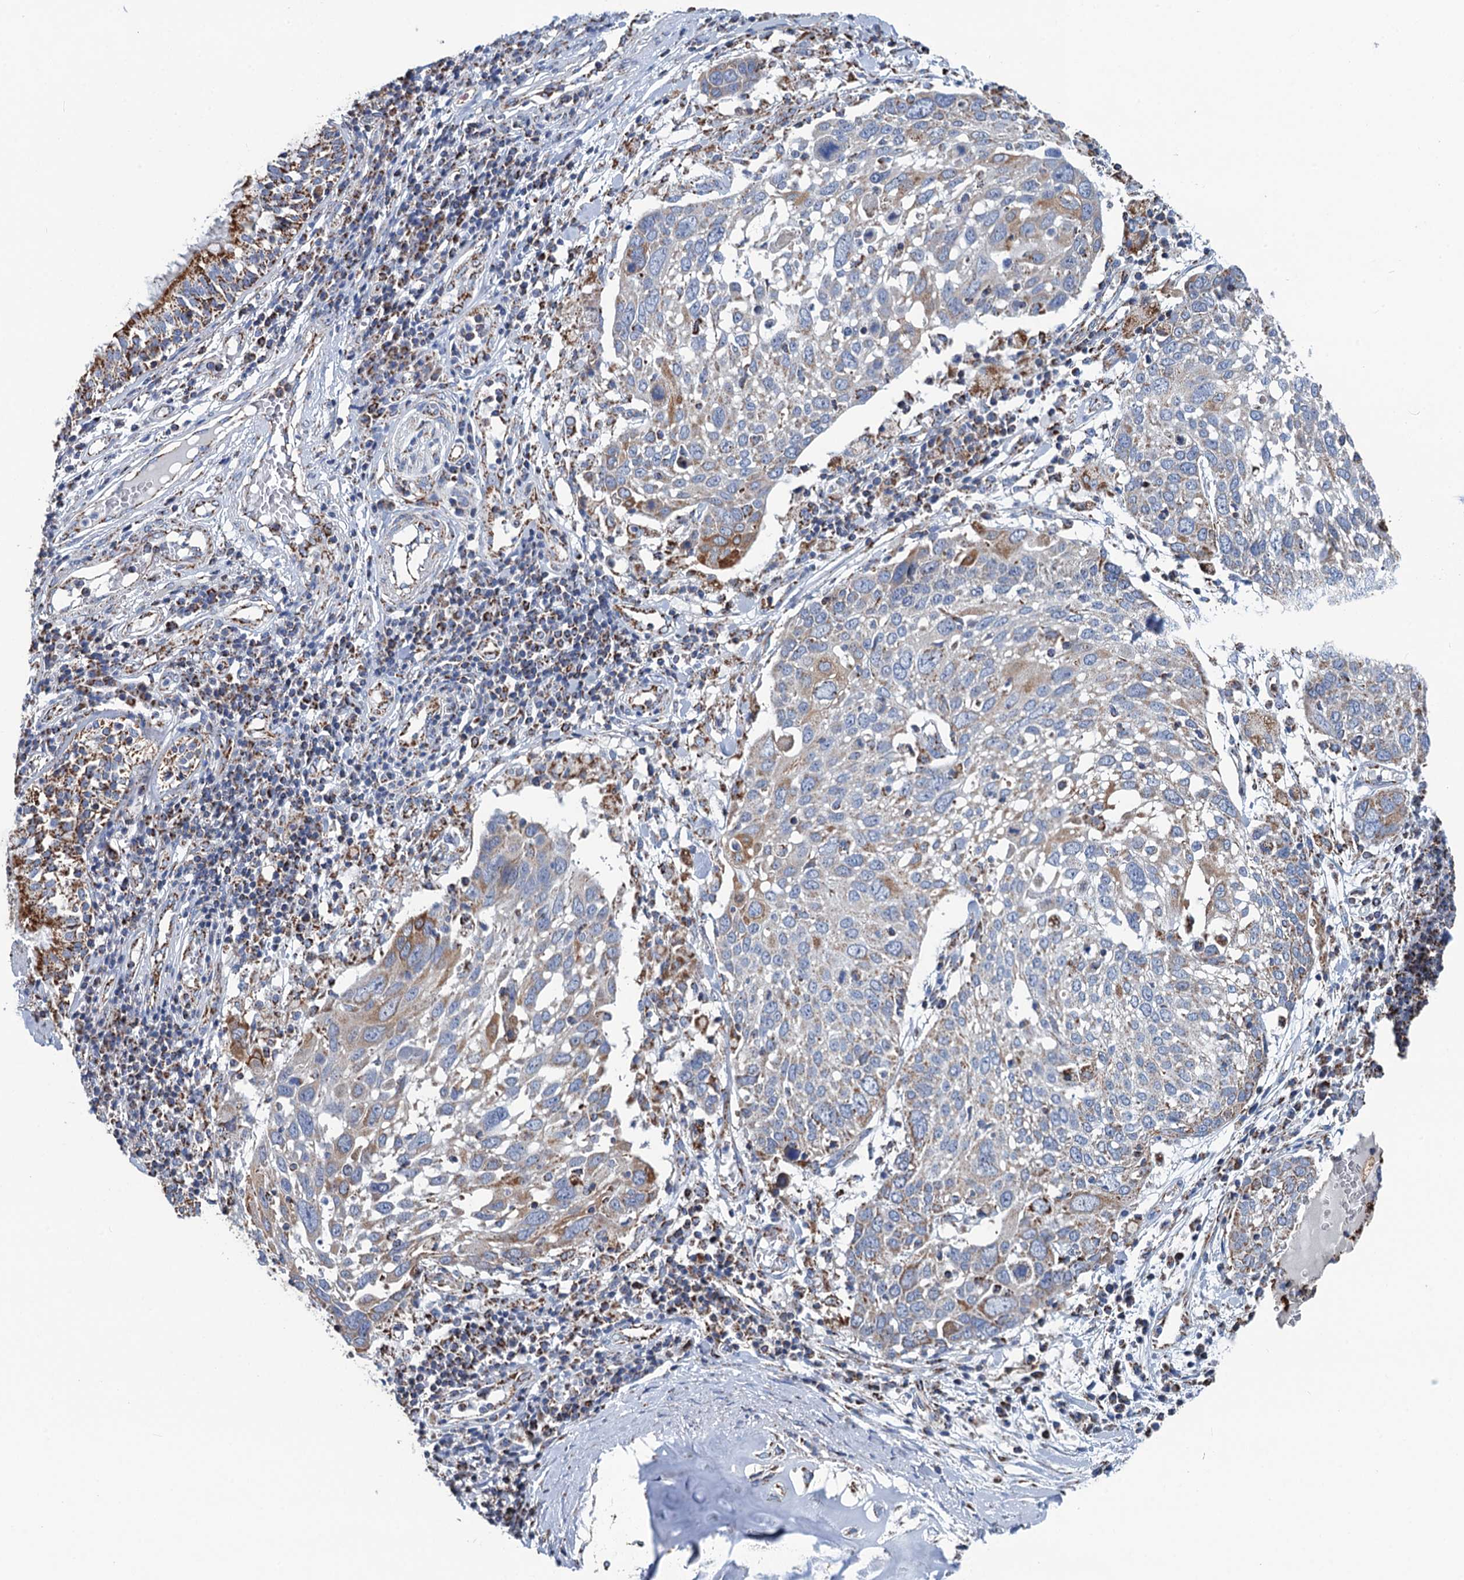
{"staining": {"intensity": "moderate", "quantity": "<25%", "location": "cytoplasmic/membranous"}, "tissue": "lung cancer", "cell_type": "Tumor cells", "image_type": "cancer", "snomed": [{"axis": "morphology", "description": "Squamous cell carcinoma, NOS"}, {"axis": "topography", "description": "Lung"}], "caption": "IHC (DAB) staining of lung squamous cell carcinoma displays moderate cytoplasmic/membranous protein expression in about <25% of tumor cells.", "gene": "IVD", "patient": {"sex": "male", "age": 65}}